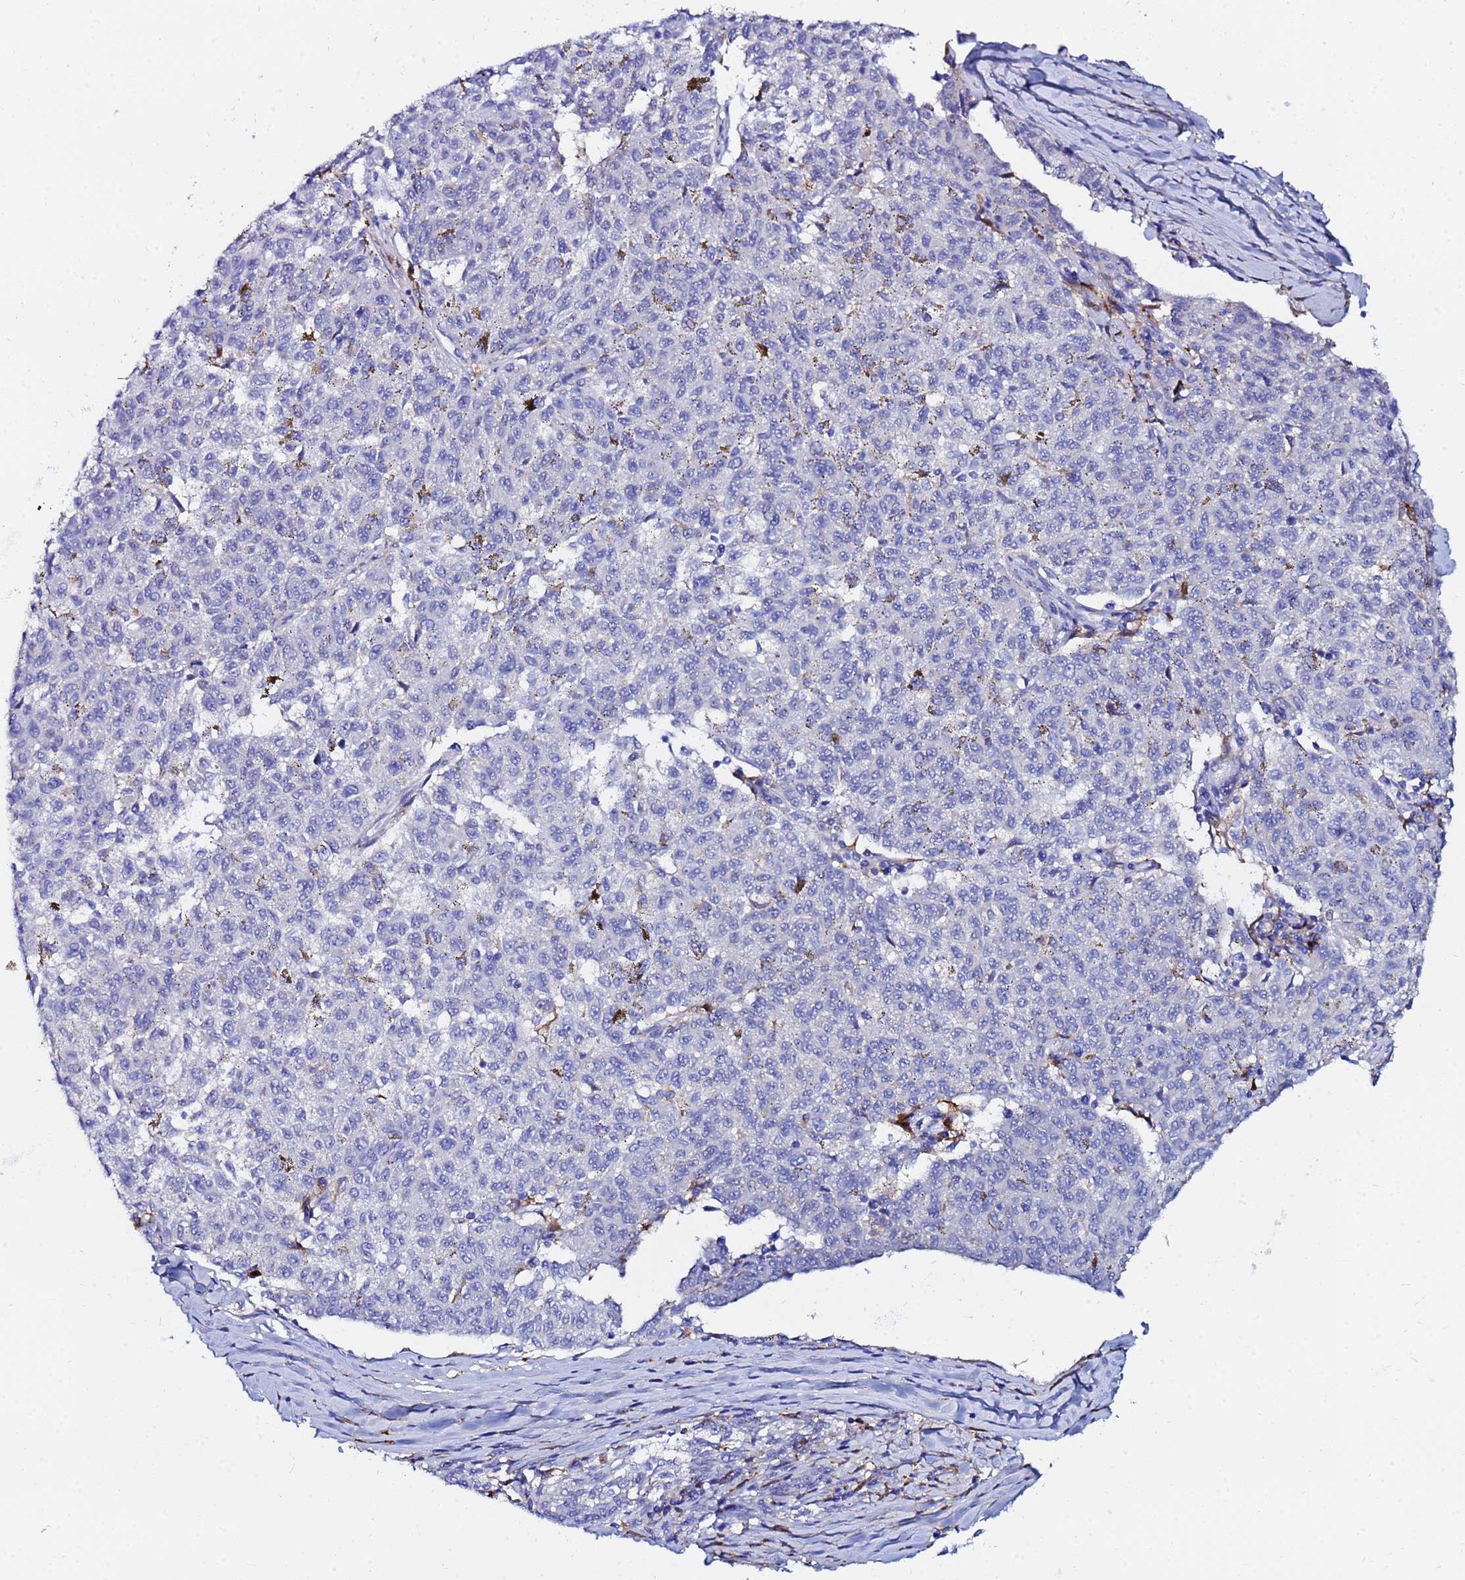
{"staining": {"intensity": "negative", "quantity": "none", "location": "none"}, "tissue": "melanoma", "cell_type": "Tumor cells", "image_type": "cancer", "snomed": [{"axis": "morphology", "description": "Malignant melanoma, NOS"}, {"axis": "topography", "description": "Skin"}], "caption": "The histopathology image demonstrates no significant expression in tumor cells of malignant melanoma.", "gene": "BASP1", "patient": {"sex": "female", "age": 72}}